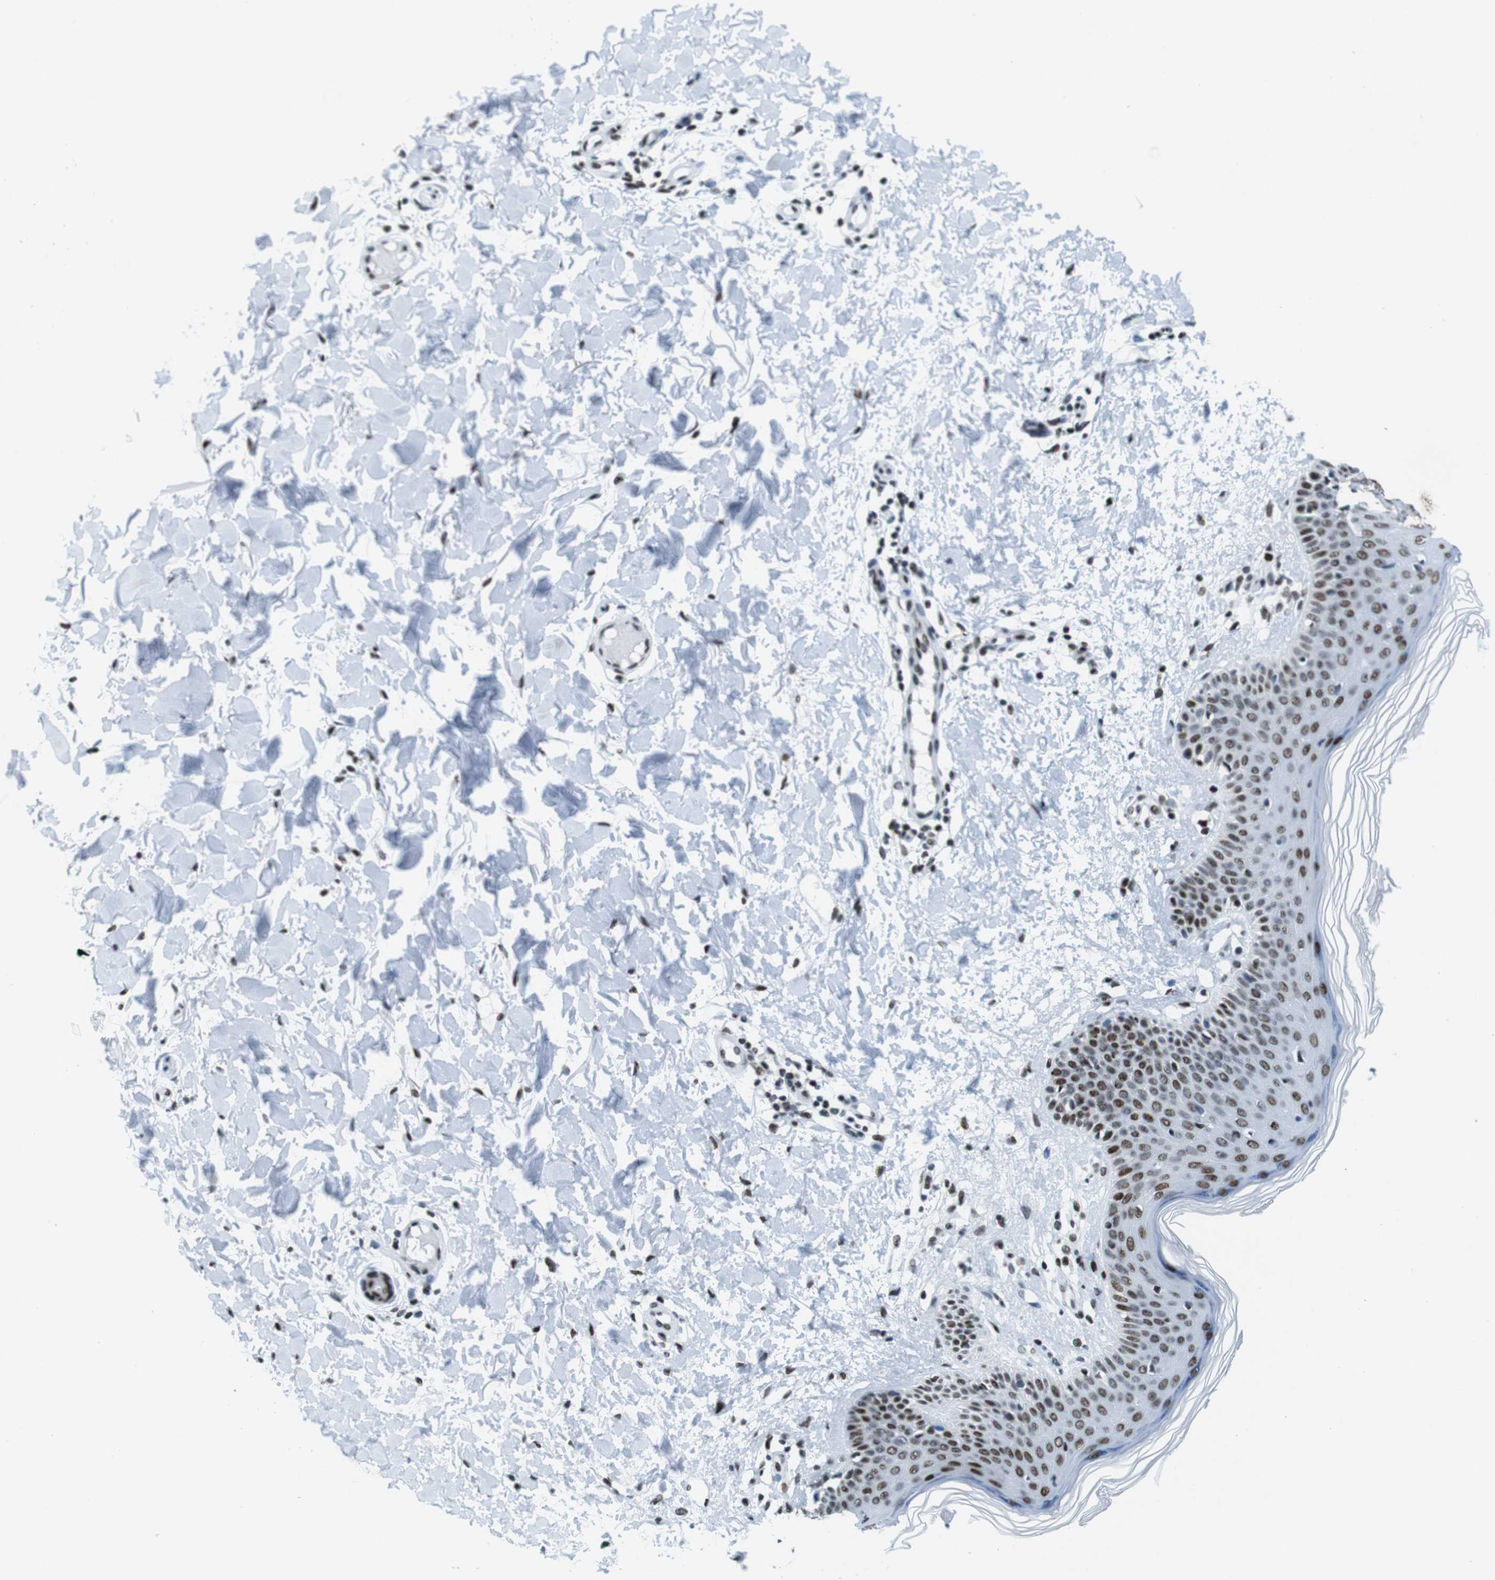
{"staining": {"intensity": "moderate", "quantity": ">75%", "location": "nuclear"}, "tissue": "skin", "cell_type": "Fibroblasts", "image_type": "normal", "snomed": [{"axis": "morphology", "description": "Normal tissue, NOS"}, {"axis": "topography", "description": "Skin"}], "caption": "This histopathology image demonstrates immunohistochemistry staining of benign skin, with medium moderate nuclear expression in approximately >75% of fibroblasts.", "gene": "CITED2", "patient": {"sex": "female", "age": 56}}